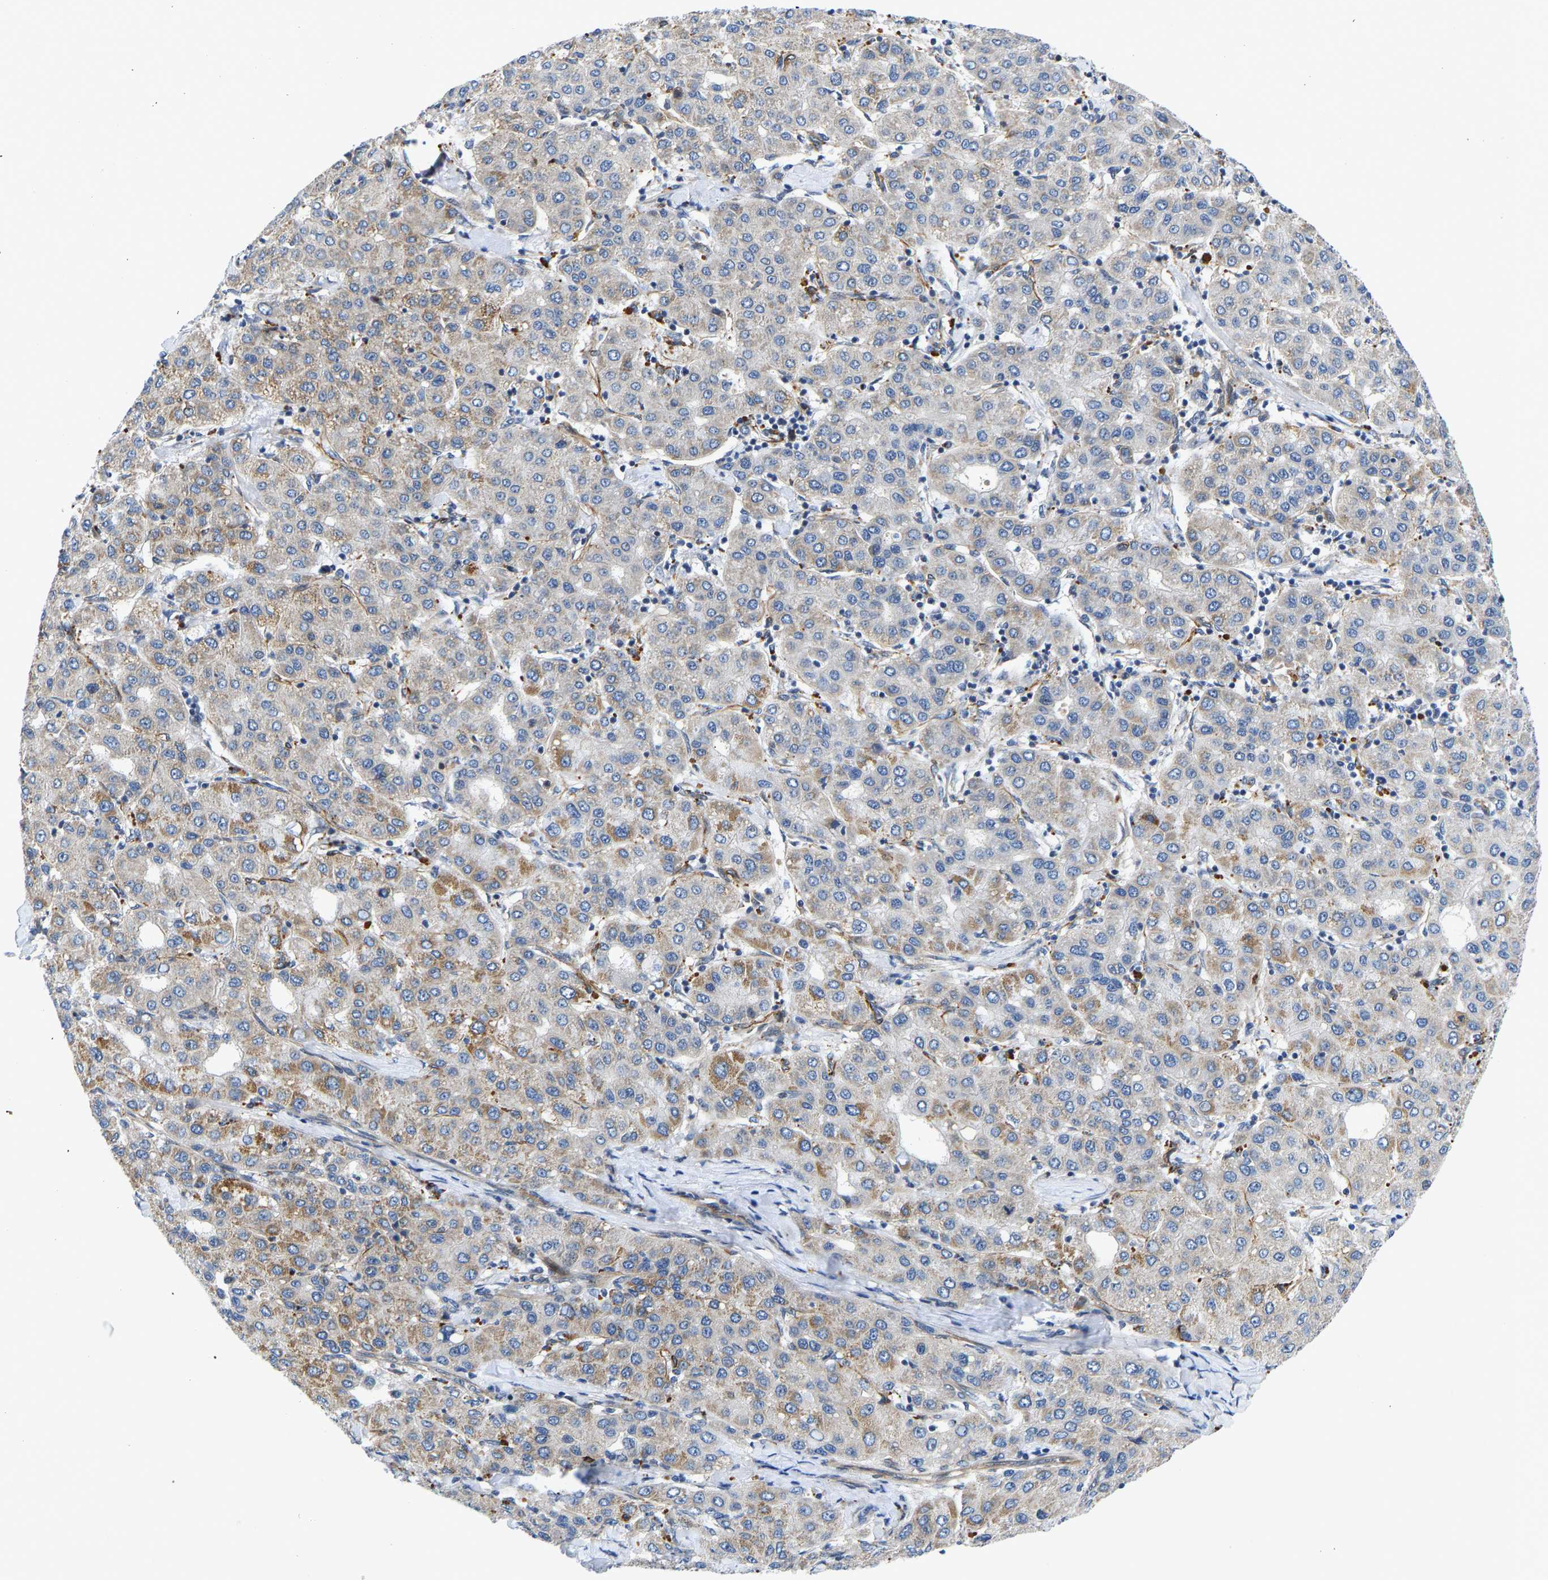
{"staining": {"intensity": "moderate", "quantity": "25%-75%", "location": "cytoplasmic/membranous"}, "tissue": "liver cancer", "cell_type": "Tumor cells", "image_type": "cancer", "snomed": [{"axis": "morphology", "description": "Carcinoma, Hepatocellular, NOS"}, {"axis": "topography", "description": "Liver"}], "caption": "Protein staining displays moderate cytoplasmic/membranous positivity in about 25%-75% of tumor cells in liver cancer.", "gene": "RESF1", "patient": {"sex": "male", "age": 65}}